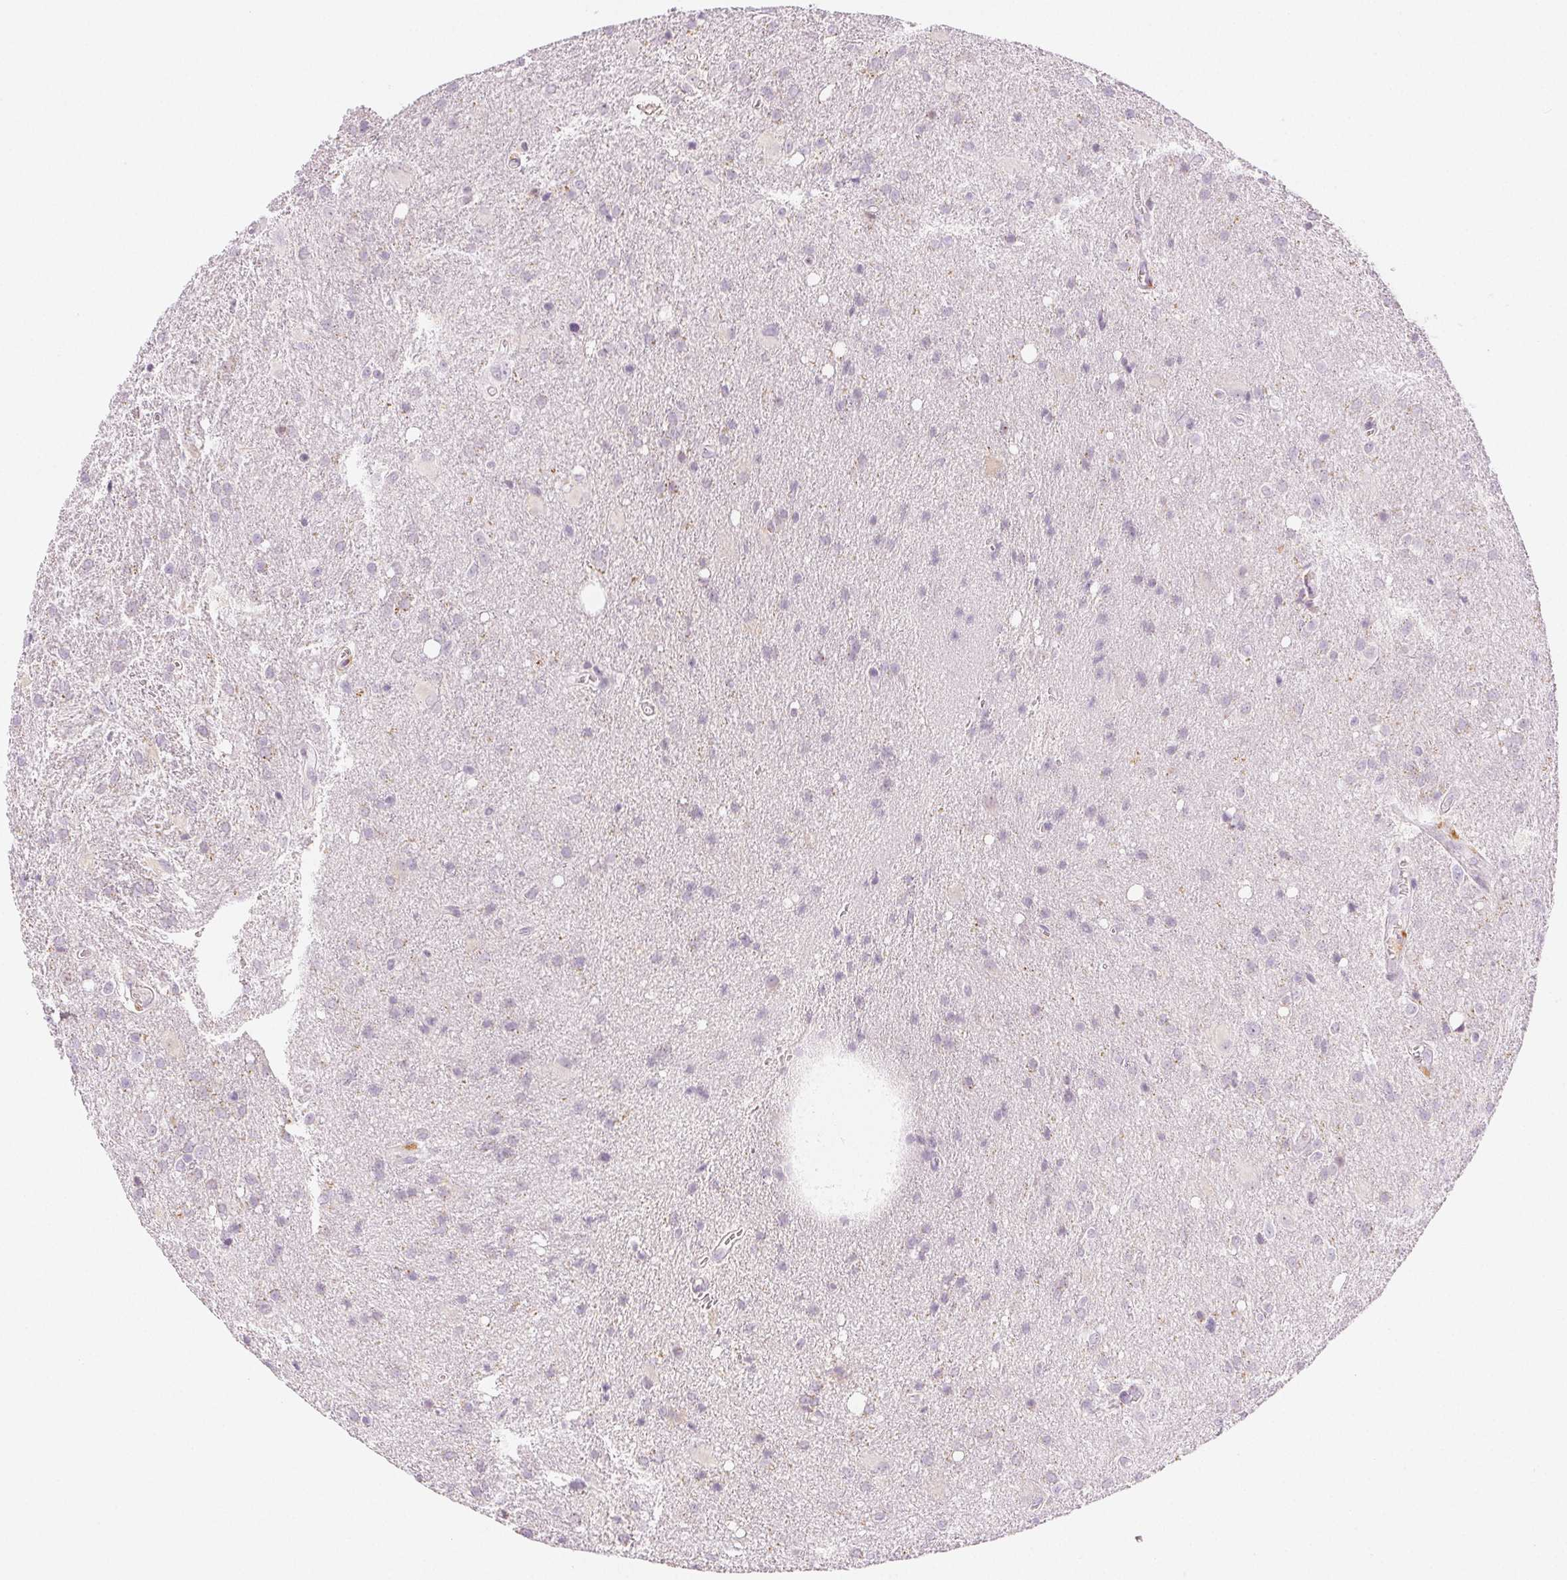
{"staining": {"intensity": "negative", "quantity": "none", "location": "none"}, "tissue": "glioma", "cell_type": "Tumor cells", "image_type": "cancer", "snomed": [{"axis": "morphology", "description": "Glioma, malignant, Low grade"}, {"axis": "topography", "description": "Brain"}], "caption": "Image shows no significant protein positivity in tumor cells of glioma.", "gene": "SLC5A2", "patient": {"sex": "male", "age": 66}}